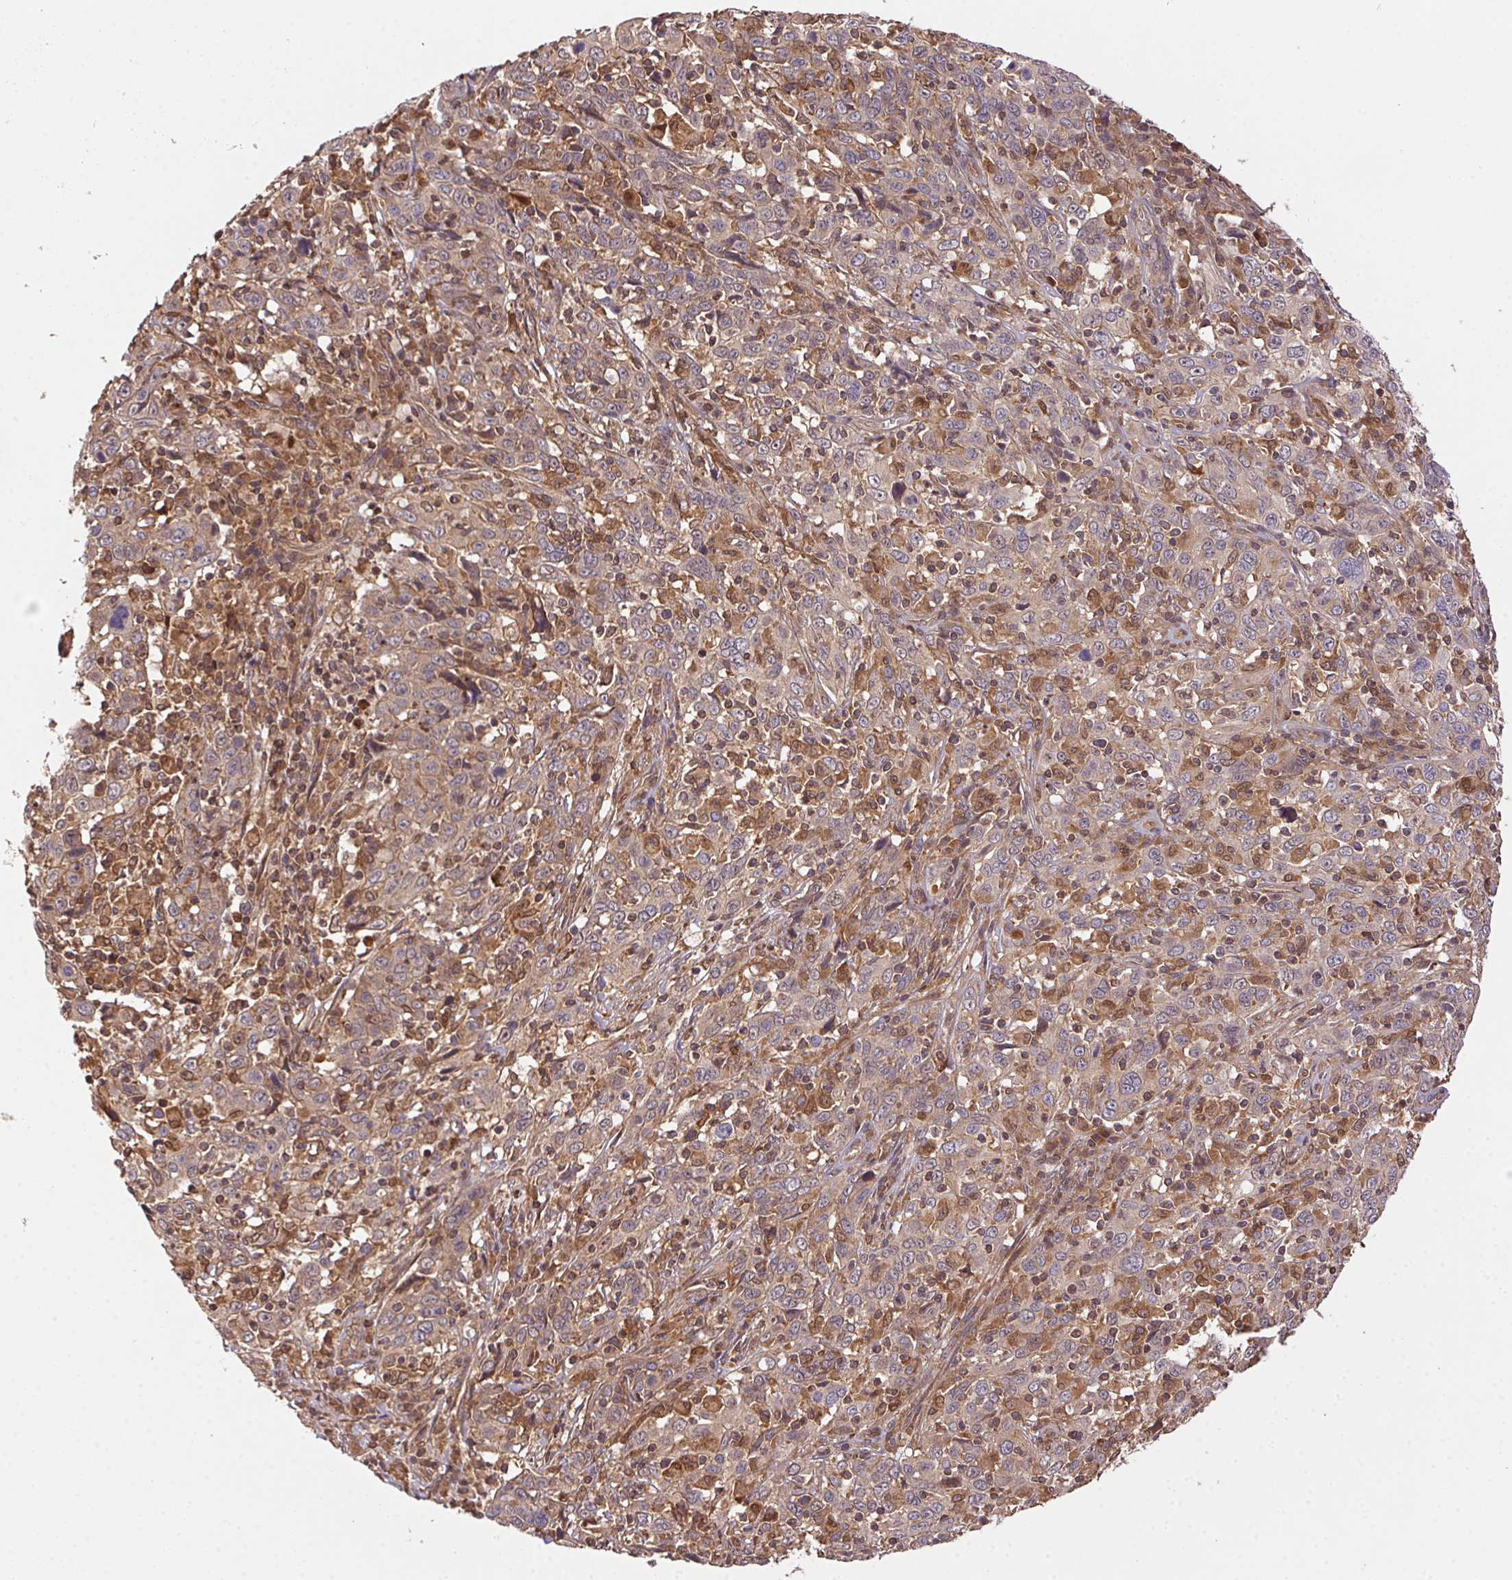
{"staining": {"intensity": "weak", "quantity": "<25%", "location": "cytoplasmic/membranous"}, "tissue": "cervical cancer", "cell_type": "Tumor cells", "image_type": "cancer", "snomed": [{"axis": "morphology", "description": "Squamous cell carcinoma, NOS"}, {"axis": "topography", "description": "Cervix"}], "caption": "This image is of cervical cancer stained with IHC to label a protein in brown with the nuclei are counter-stained blue. There is no positivity in tumor cells. Nuclei are stained in blue.", "gene": "MEX3D", "patient": {"sex": "female", "age": 46}}